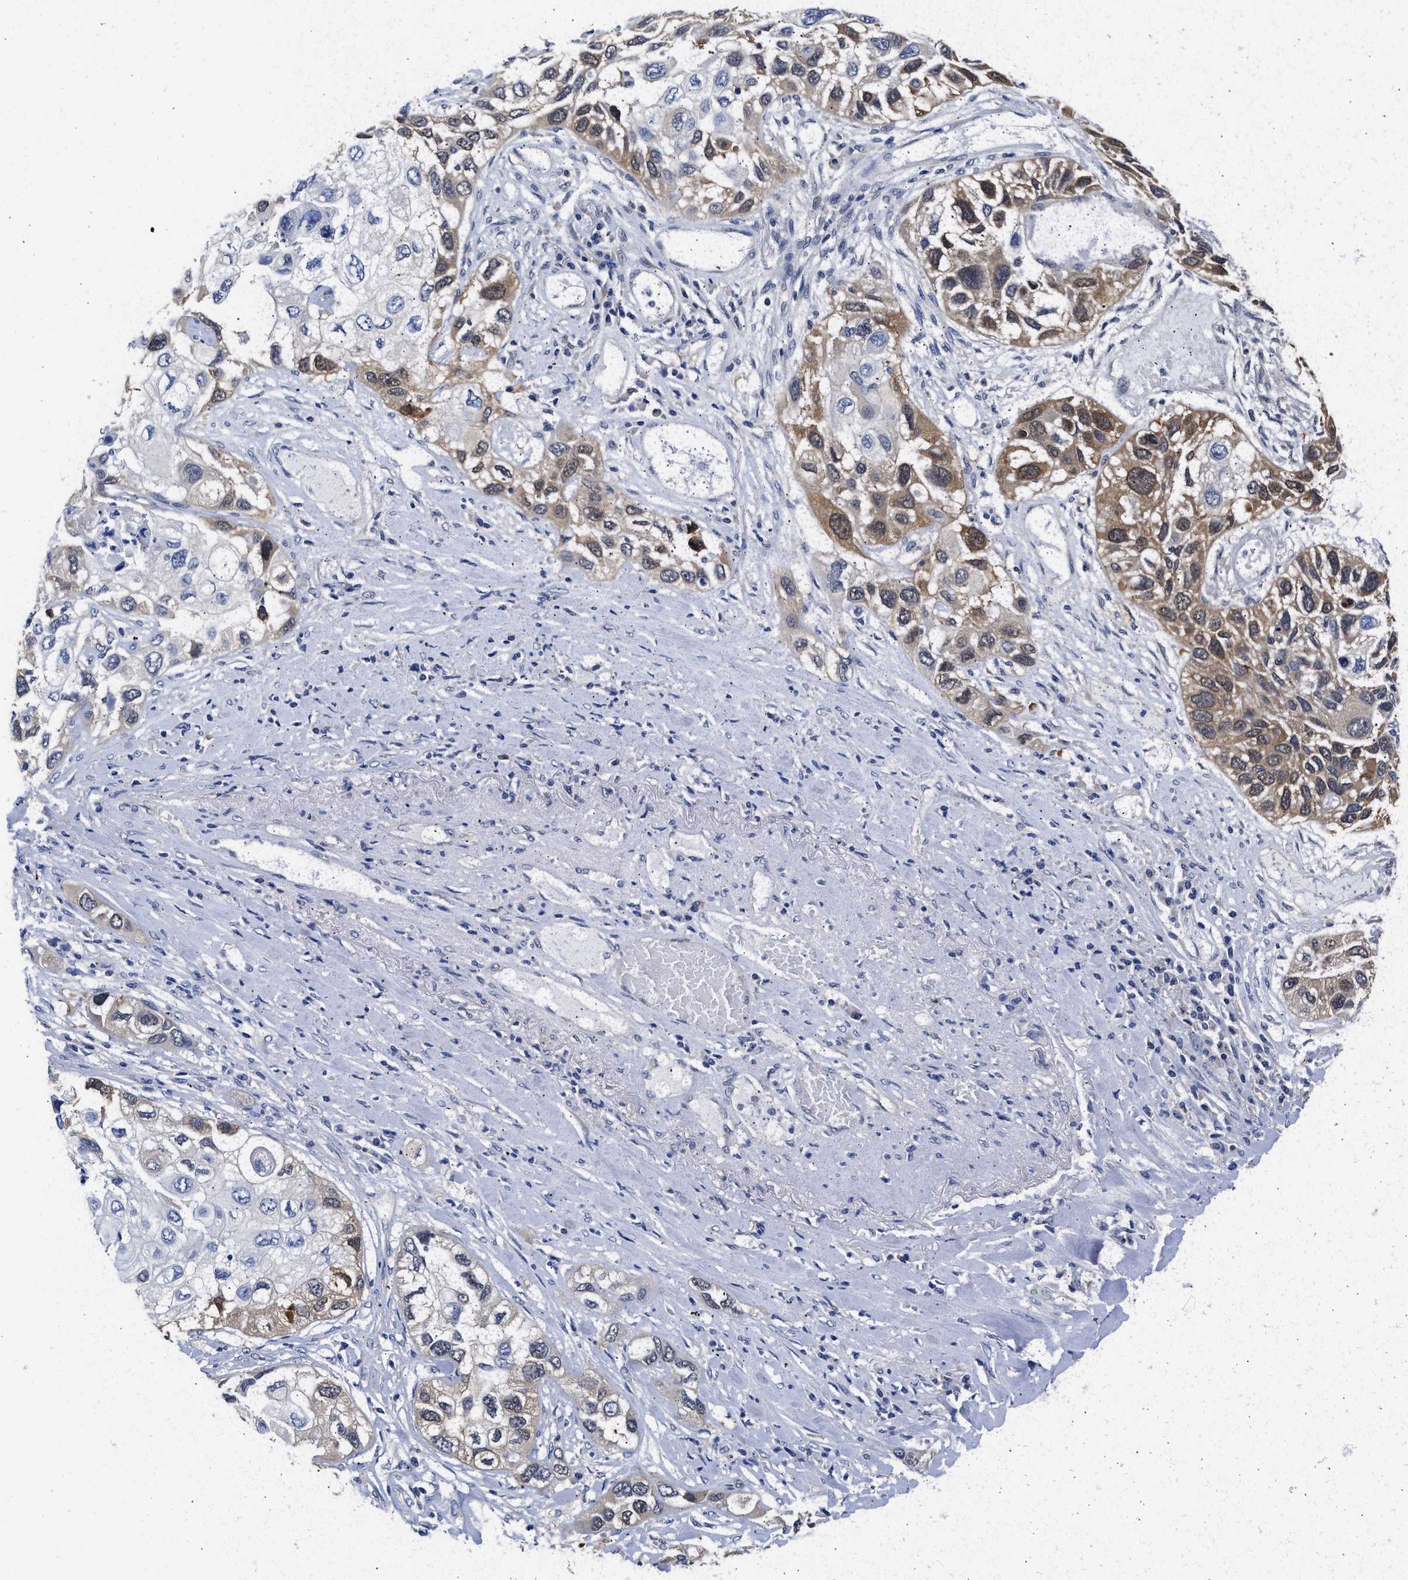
{"staining": {"intensity": "weak", "quantity": "25%-75%", "location": "cytoplasmic/membranous"}, "tissue": "lung cancer", "cell_type": "Tumor cells", "image_type": "cancer", "snomed": [{"axis": "morphology", "description": "Squamous cell carcinoma, NOS"}, {"axis": "topography", "description": "Lung"}], "caption": "An image of squamous cell carcinoma (lung) stained for a protein shows weak cytoplasmic/membranous brown staining in tumor cells.", "gene": "XPO5", "patient": {"sex": "male", "age": 71}}